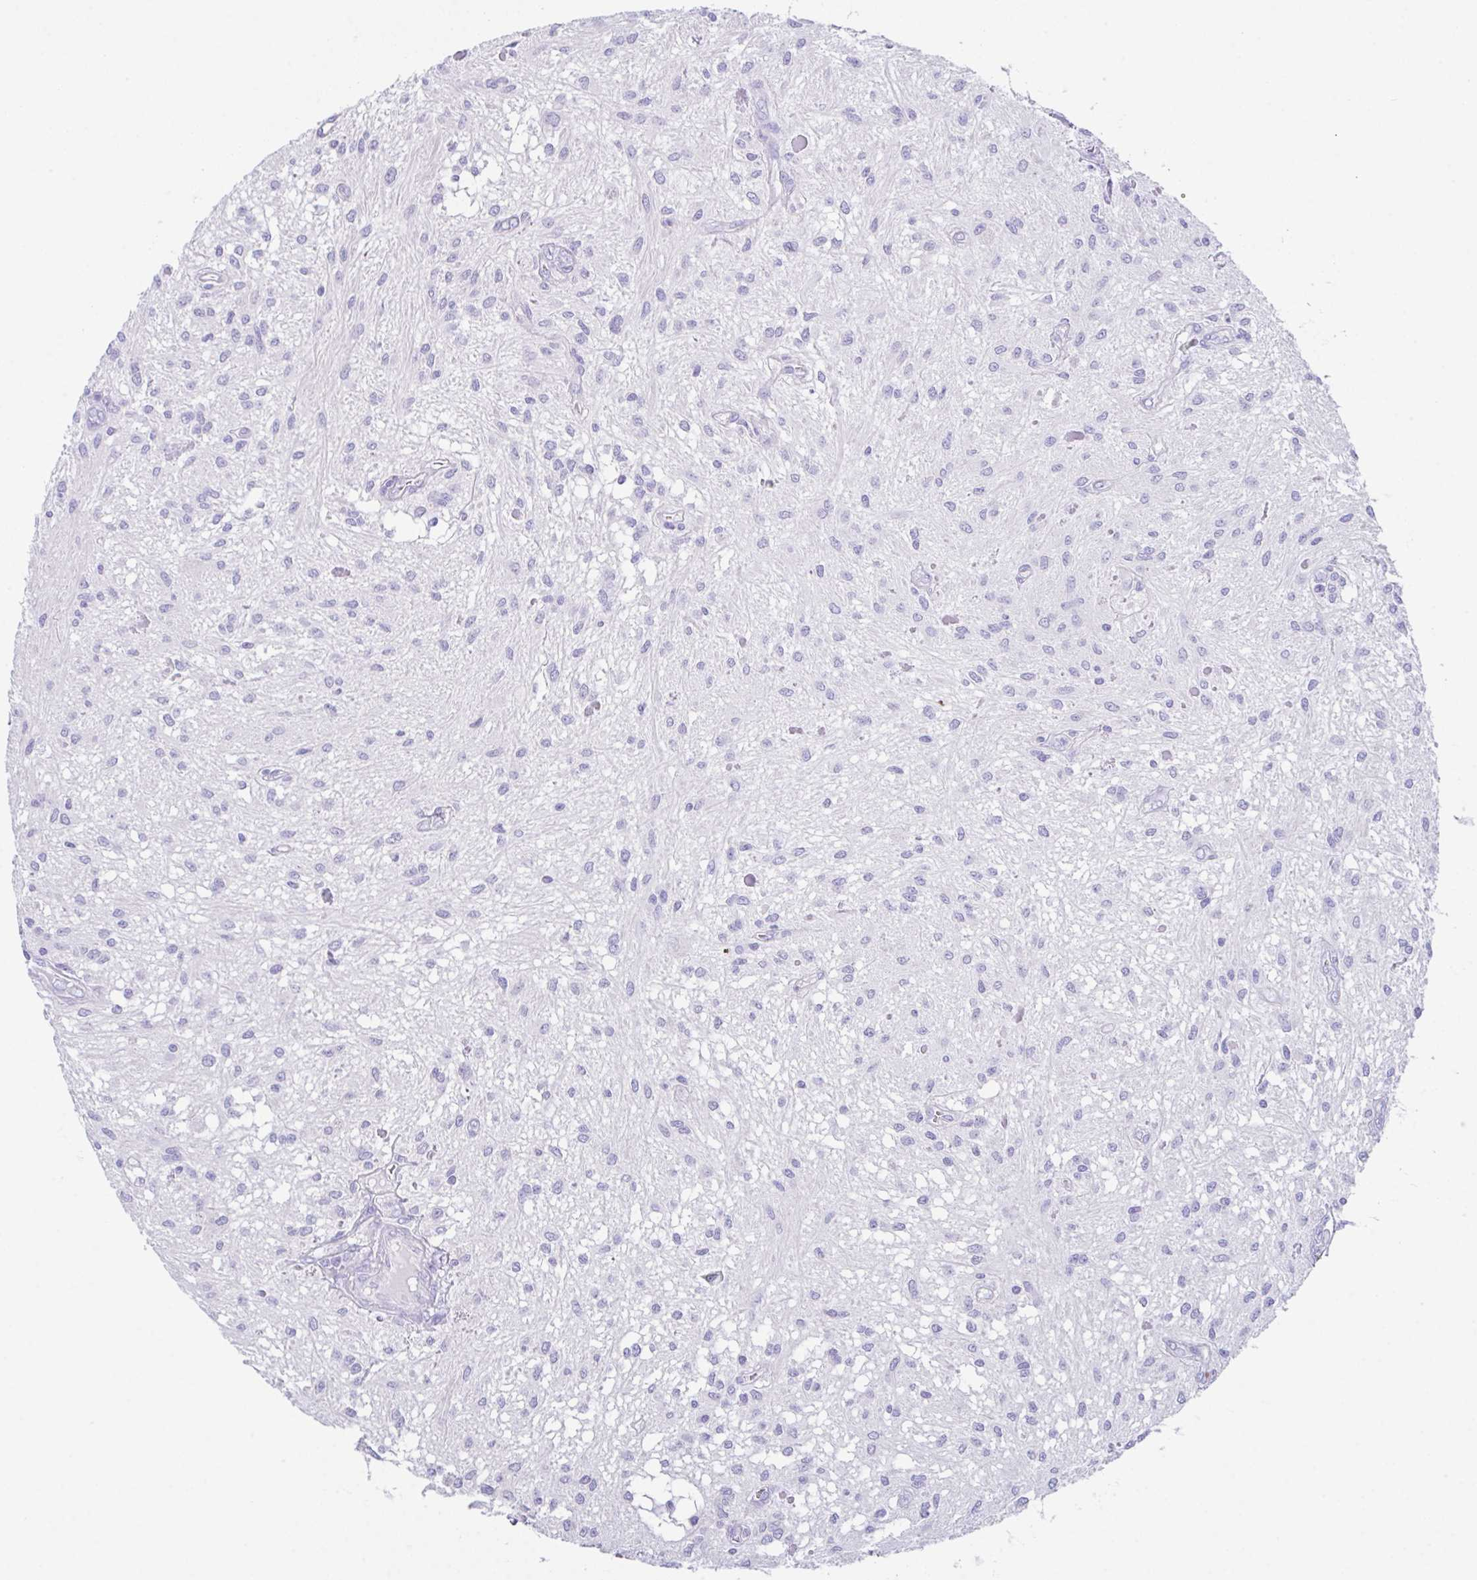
{"staining": {"intensity": "negative", "quantity": "none", "location": "none"}, "tissue": "glioma", "cell_type": "Tumor cells", "image_type": "cancer", "snomed": [{"axis": "morphology", "description": "Glioma, malignant, Low grade"}, {"axis": "topography", "description": "Cerebellum"}], "caption": "High power microscopy histopathology image of an immunohistochemistry (IHC) image of malignant low-grade glioma, revealing no significant staining in tumor cells.", "gene": "HACD4", "patient": {"sex": "female", "age": 14}}